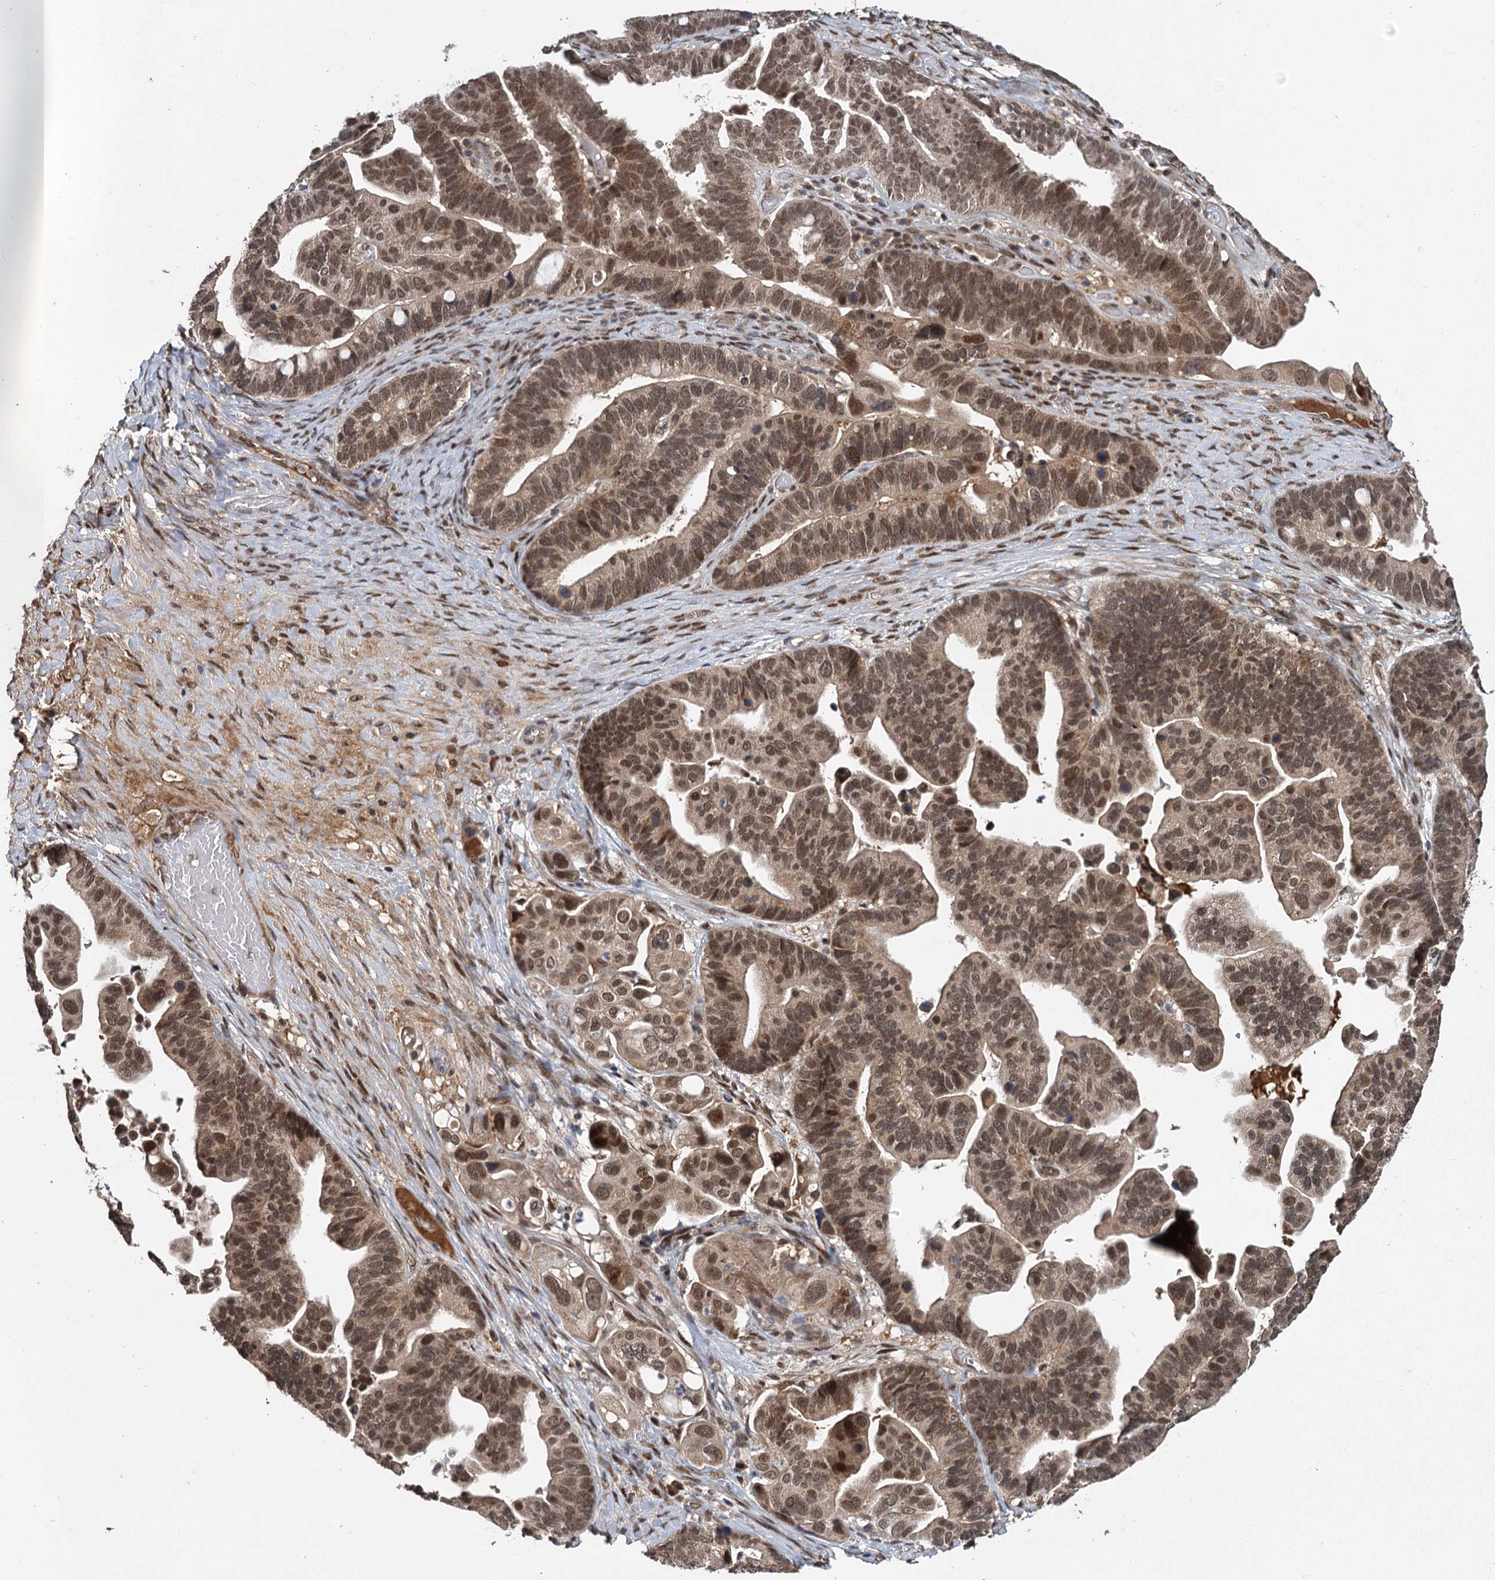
{"staining": {"intensity": "moderate", "quantity": ">75%", "location": "nuclear"}, "tissue": "ovarian cancer", "cell_type": "Tumor cells", "image_type": "cancer", "snomed": [{"axis": "morphology", "description": "Cystadenocarcinoma, serous, NOS"}, {"axis": "topography", "description": "Ovary"}], "caption": "Immunohistochemistry (IHC) micrograph of serous cystadenocarcinoma (ovarian) stained for a protein (brown), which reveals medium levels of moderate nuclear staining in approximately >75% of tumor cells.", "gene": "MYG1", "patient": {"sex": "female", "age": 56}}